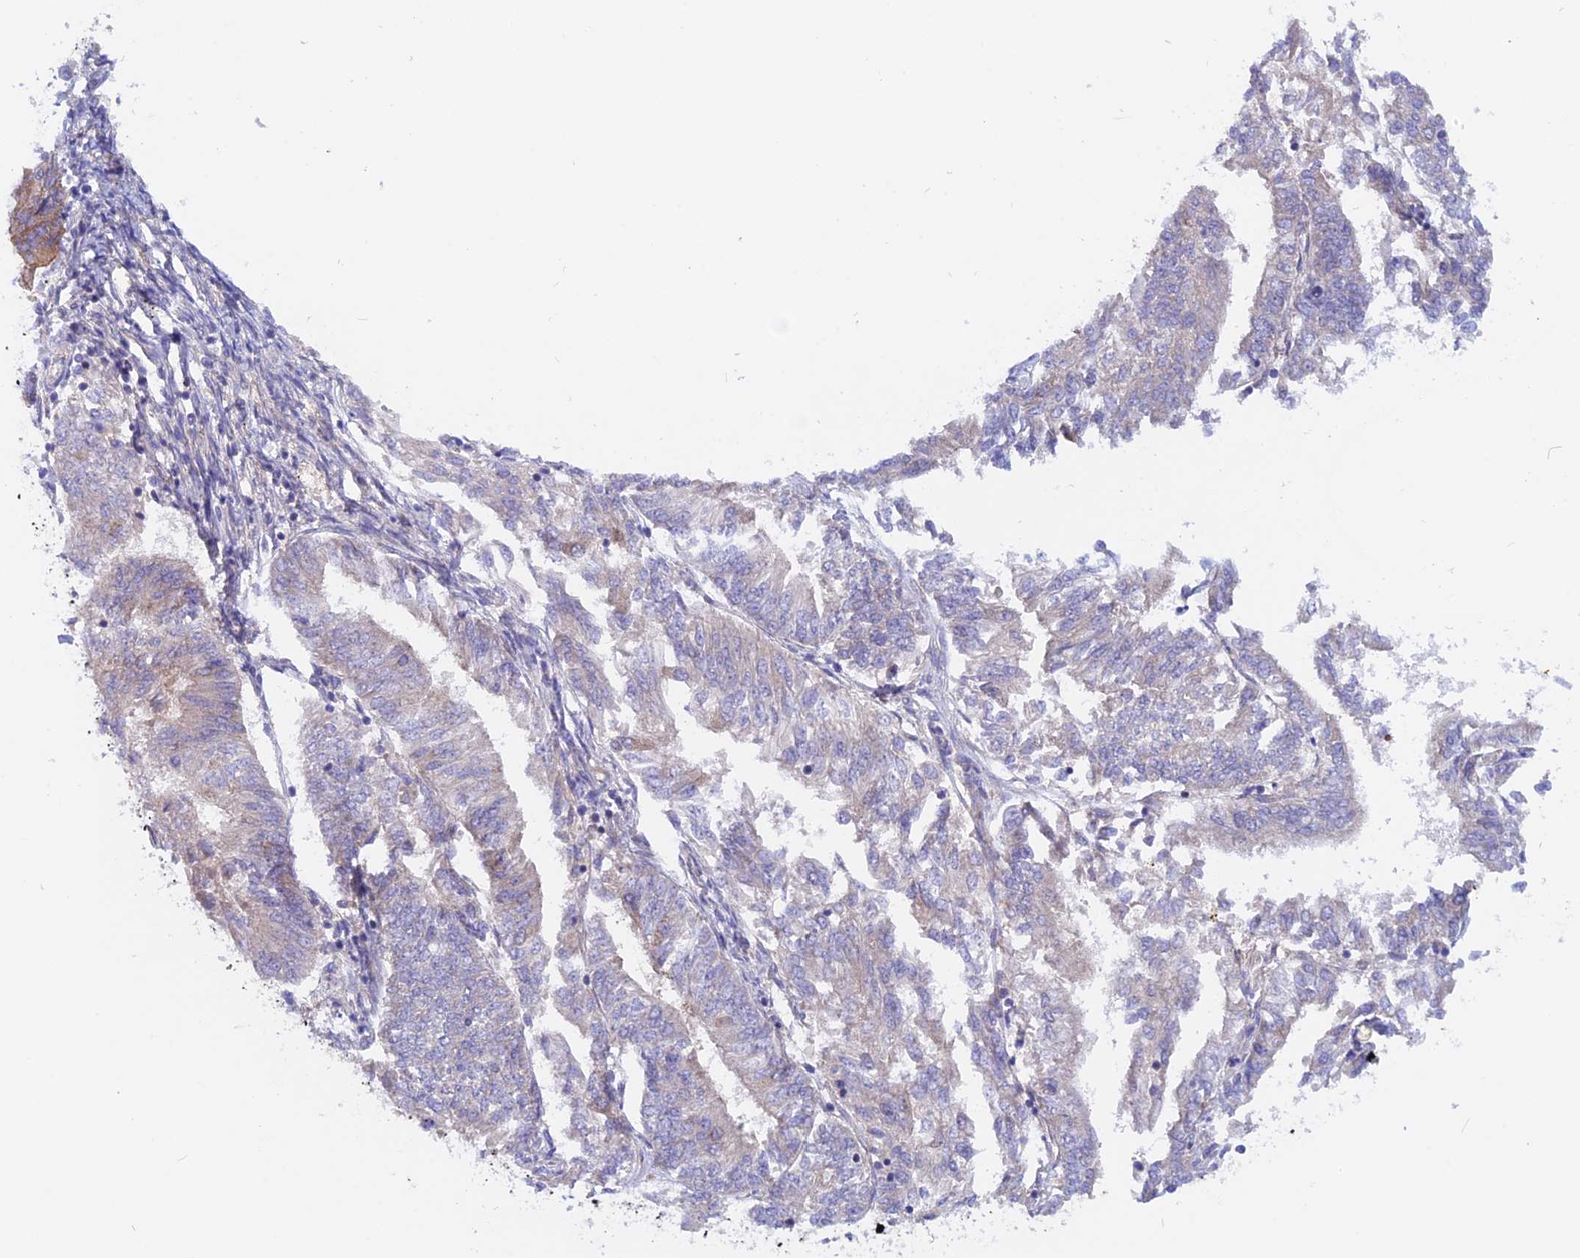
{"staining": {"intensity": "weak", "quantity": "<25%", "location": "cytoplasmic/membranous"}, "tissue": "endometrial cancer", "cell_type": "Tumor cells", "image_type": "cancer", "snomed": [{"axis": "morphology", "description": "Adenocarcinoma, NOS"}, {"axis": "topography", "description": "Endometrium"}], "caption": "Immunohistochemistry (IHC) image of endometrial cancer stained for a protein (brown), which exhibits no expression in tumor cells. (Stains: DAB (3,3'-diaminobenzidine) immunohistochemistry with hematoxylin counter stain, Microscopy: brightfield microscopy at high magnification).", "gene": "HYCC1", "patient": {"sex": "female", "age": 58}}